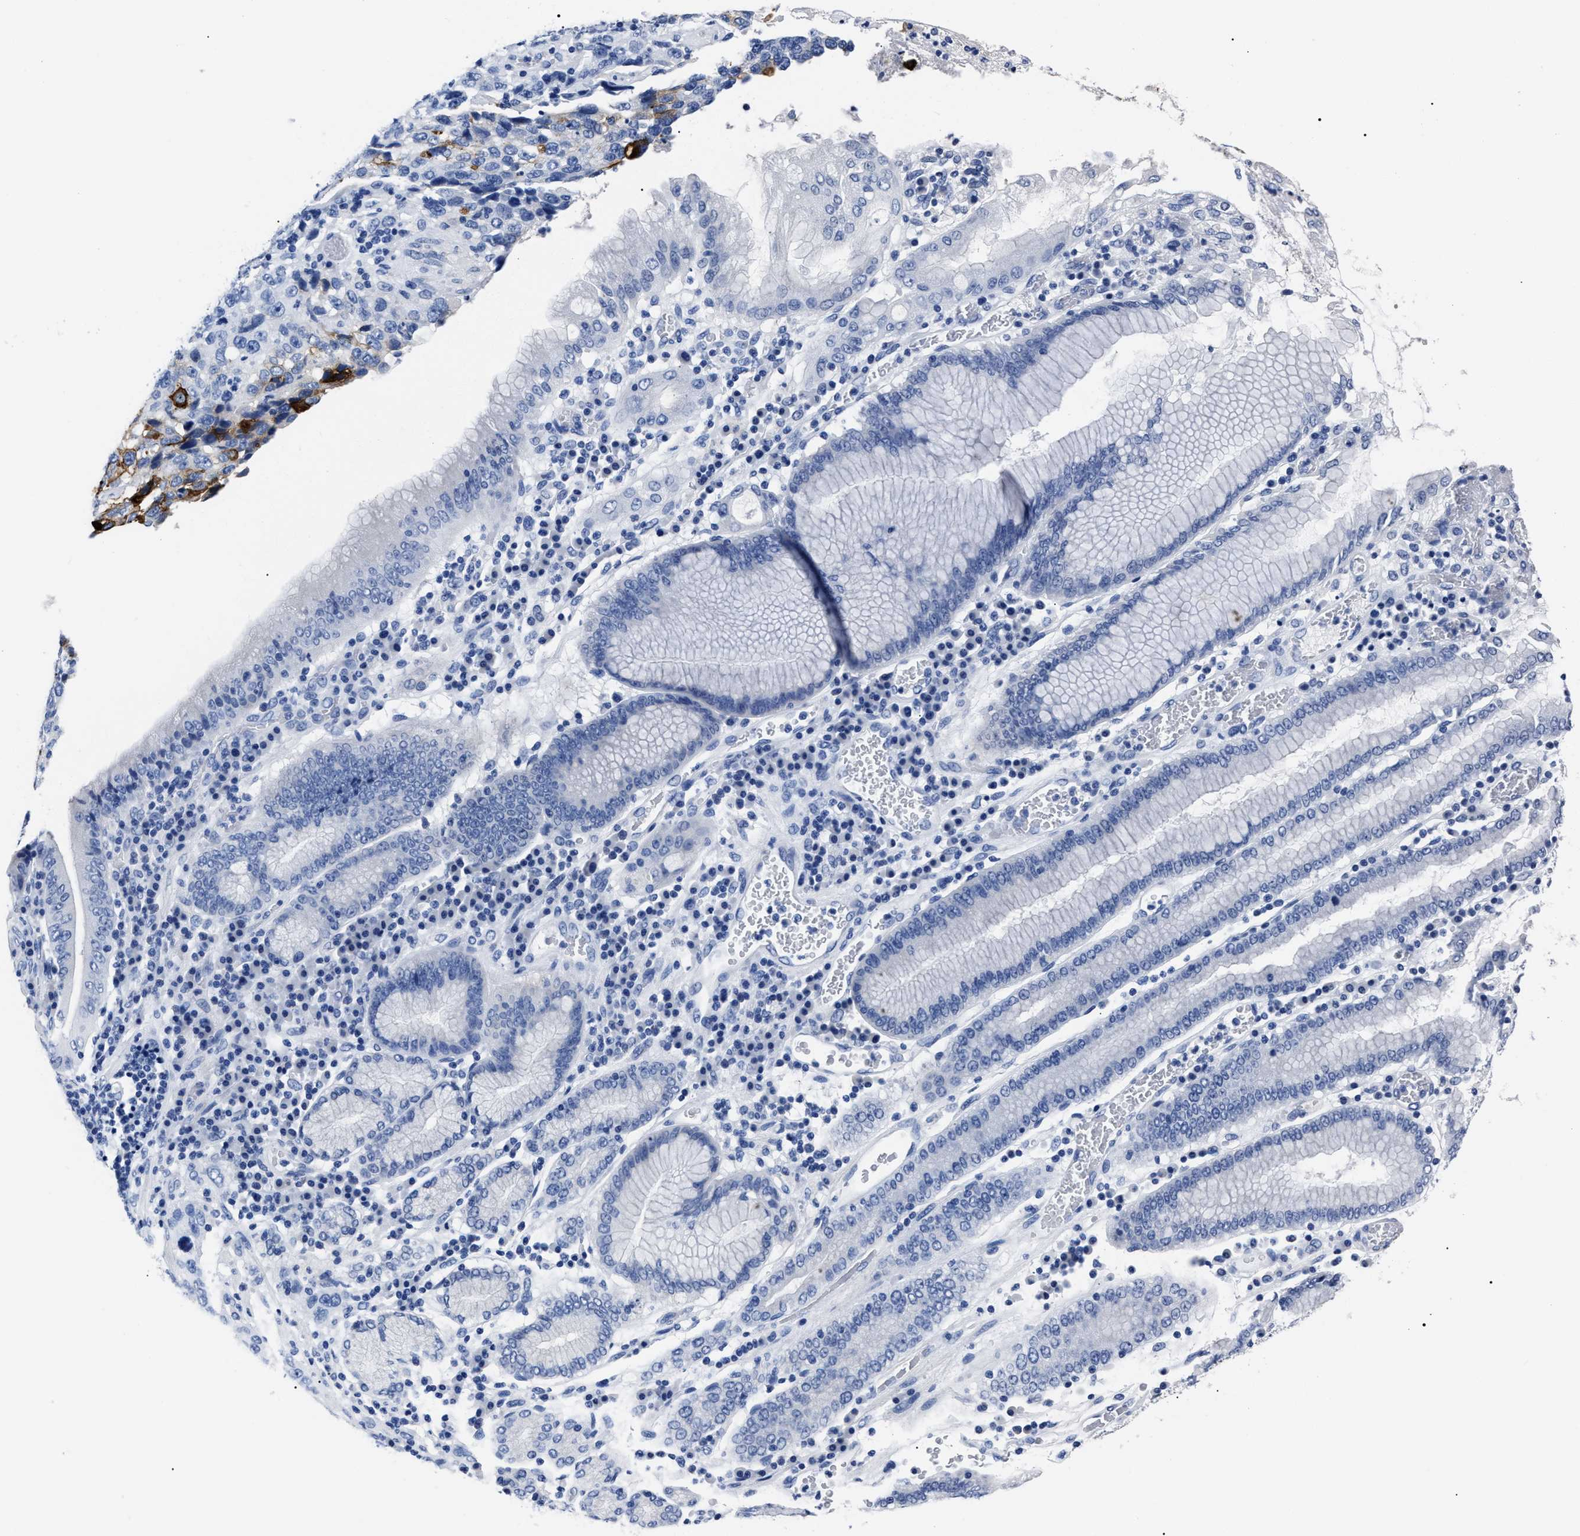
{"staining": {"intensity": "strong", "quantity": "<25%", "location": "cytoplasmic/membranous"}, "tissue": "stomach cancer", "cell_type": "Tumor cells", "image_type": "cancer", "snomed": [{"axis": "morphology", "description": "Normal tissue, NOS"}, {"axis": "morphology", "description": "Adenocarcinoma, NOS"}, {"axis": "topography", "description": "Stomach"}], "caption": "This is an image of immunohistochemistry staining of adenocarcinoma (stomach), which shows strong expression in the cytoplasmic/membranous of tumor cells.", "gene": "ALPG", "patient": {"sex": "male", "age": 48}}